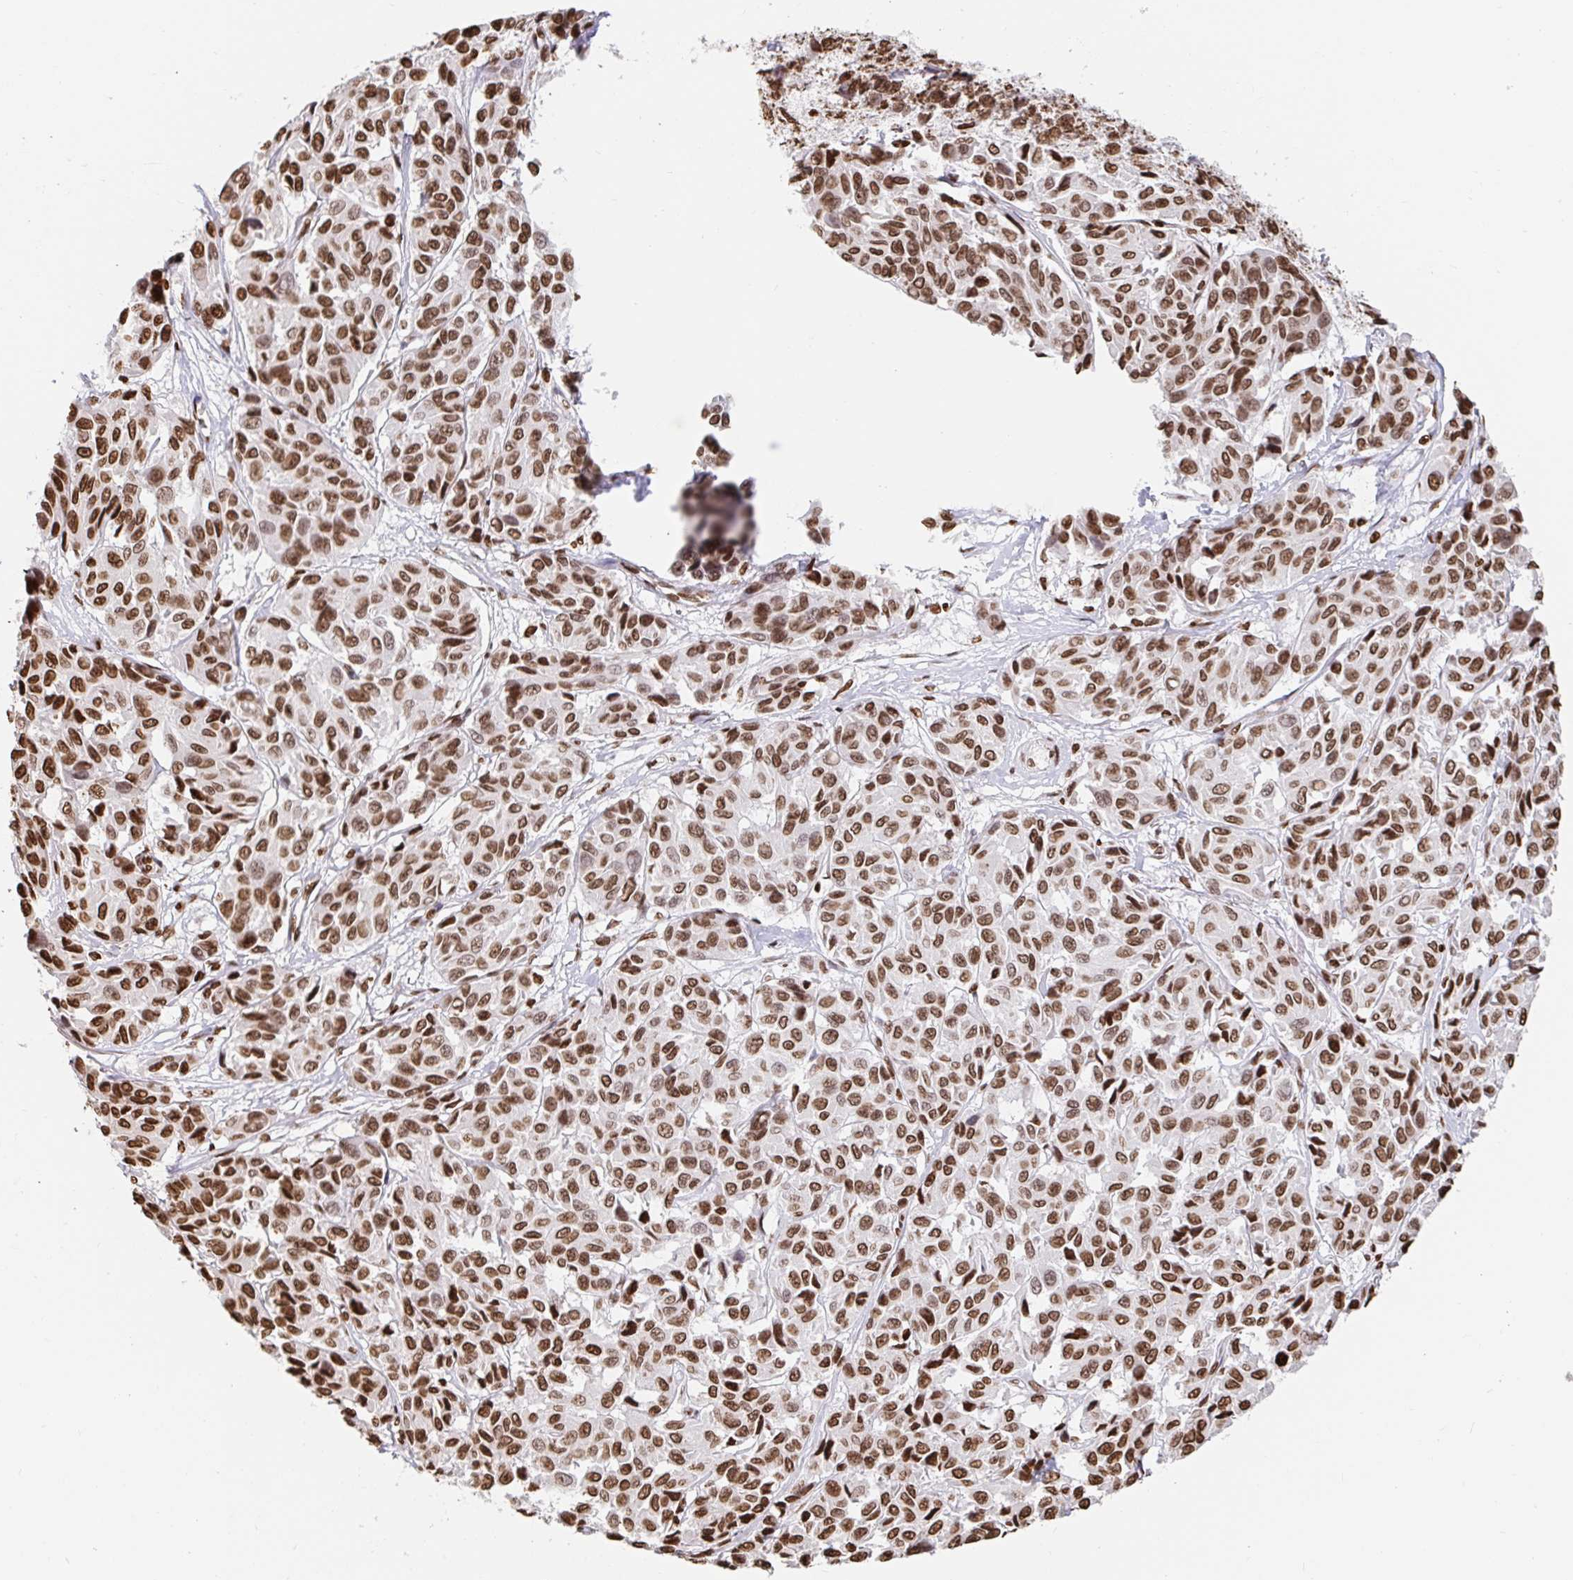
{"staining": {"intensity": "moderate", "quantity": ">75%", "location": "nuclear"}, "tissue": "melanoma", "cell_type": "Tumor cells", "image_type": "cancer", "snomed": [{"axis": "morphology", "description": "Malignant melanoma, NOS"}, {"axis": "topography", "description": "Skin"}], "caption": "This image shows IHC staining of human malignant melanoma, with medium moderate nuclear expression in approximately >75% of tumor cells.", "gene": "H2BC5", "patient": {"sex": "female", "age": 66}}